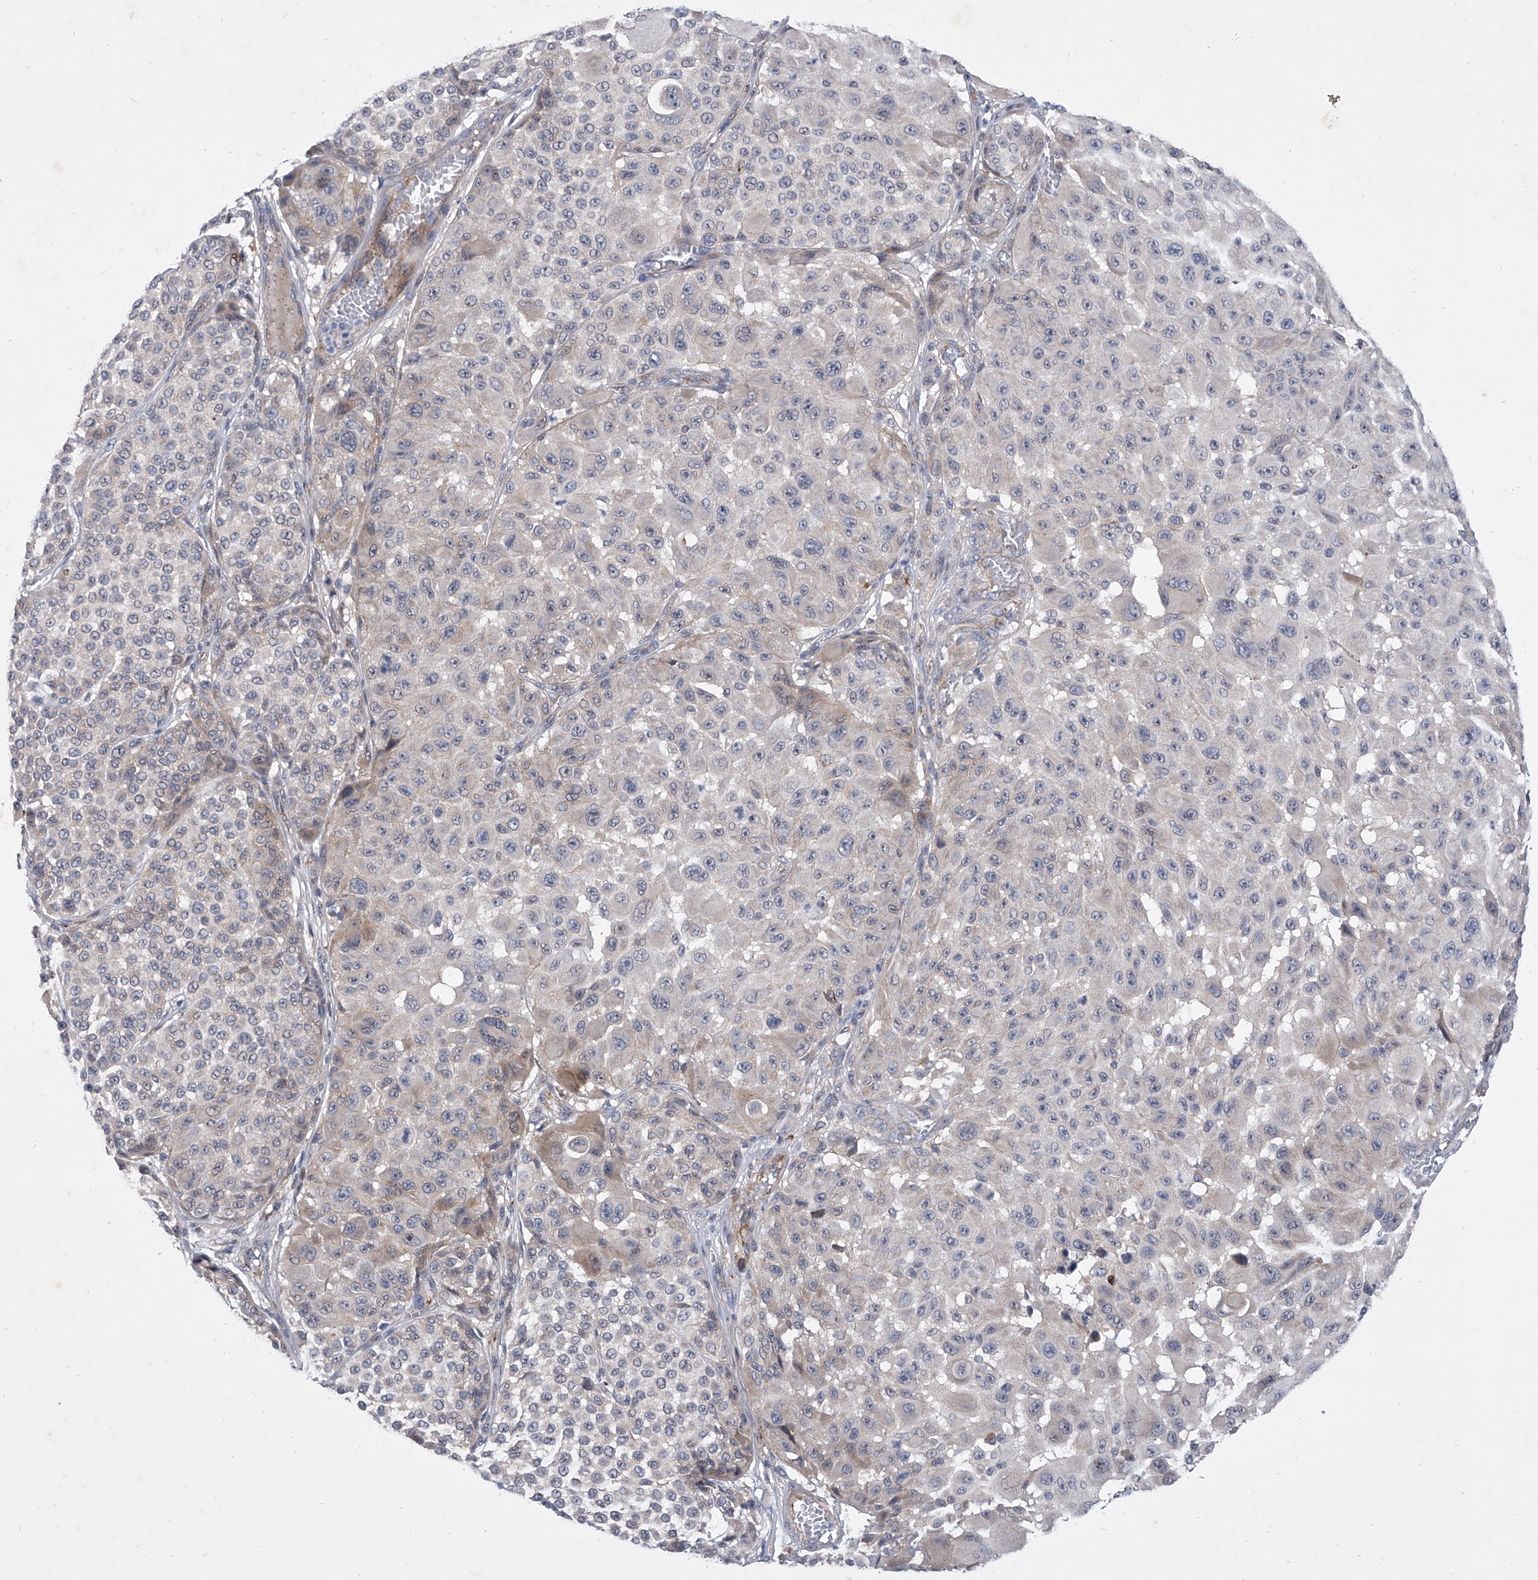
{"staining": {"intensity": "negative", "quantity": "none", "location": "none"}, "tissue": "melanoma", "cell_type": "Tumor cells", "image_type": "cancer", "snomed": [{"axis": "morphology", "description": "Malignant melanoma, NOS"}, {"axis": "topography", "description": "Skin"}], "caption": "Melanoma was stained to show a protein in brown. There is no significant expression in tumor cells.", "gene": "MINDY4", "patient": {"sex": "male", "age": 83}}